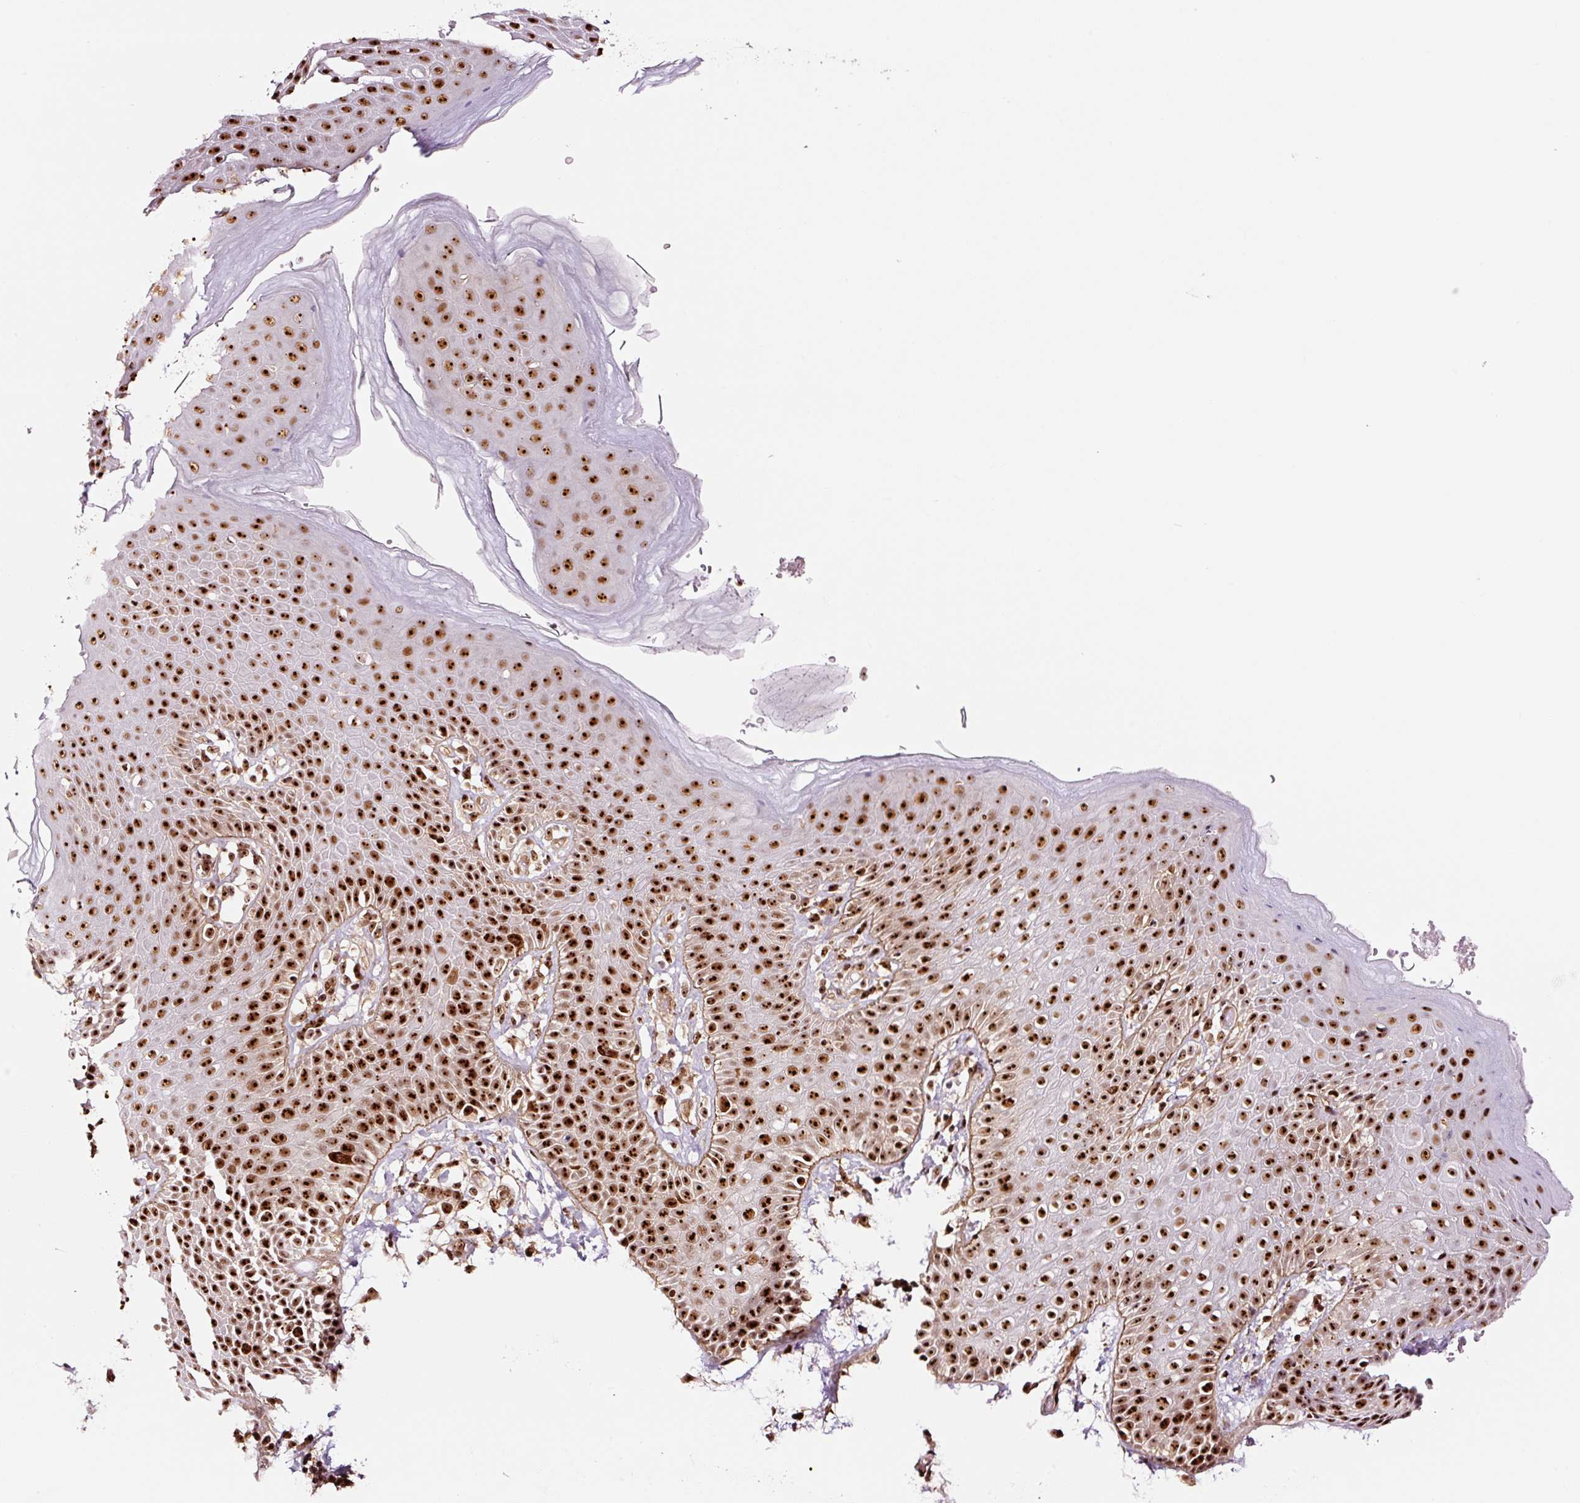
{"staining": {"intensity": "strong", "quantity": ">75%", "location": "nuclear"}, "tissue": "skin", "cell_type": "Epidermal cells", "image_type": "normal", "snomed": [{"axis": "morphology", "description": "Normal tissue, NOS"}, {"axis": "topography", "description": "Peripheral nerve tissue"}], "caption": "A histopathology image of human skin stained for a protein demonstrates strong nuclear brown staining in epidermal cells. Nuclei are stained in blue.", "gene": "GNL3", "patient": {"sex": "male", "age": 51}}